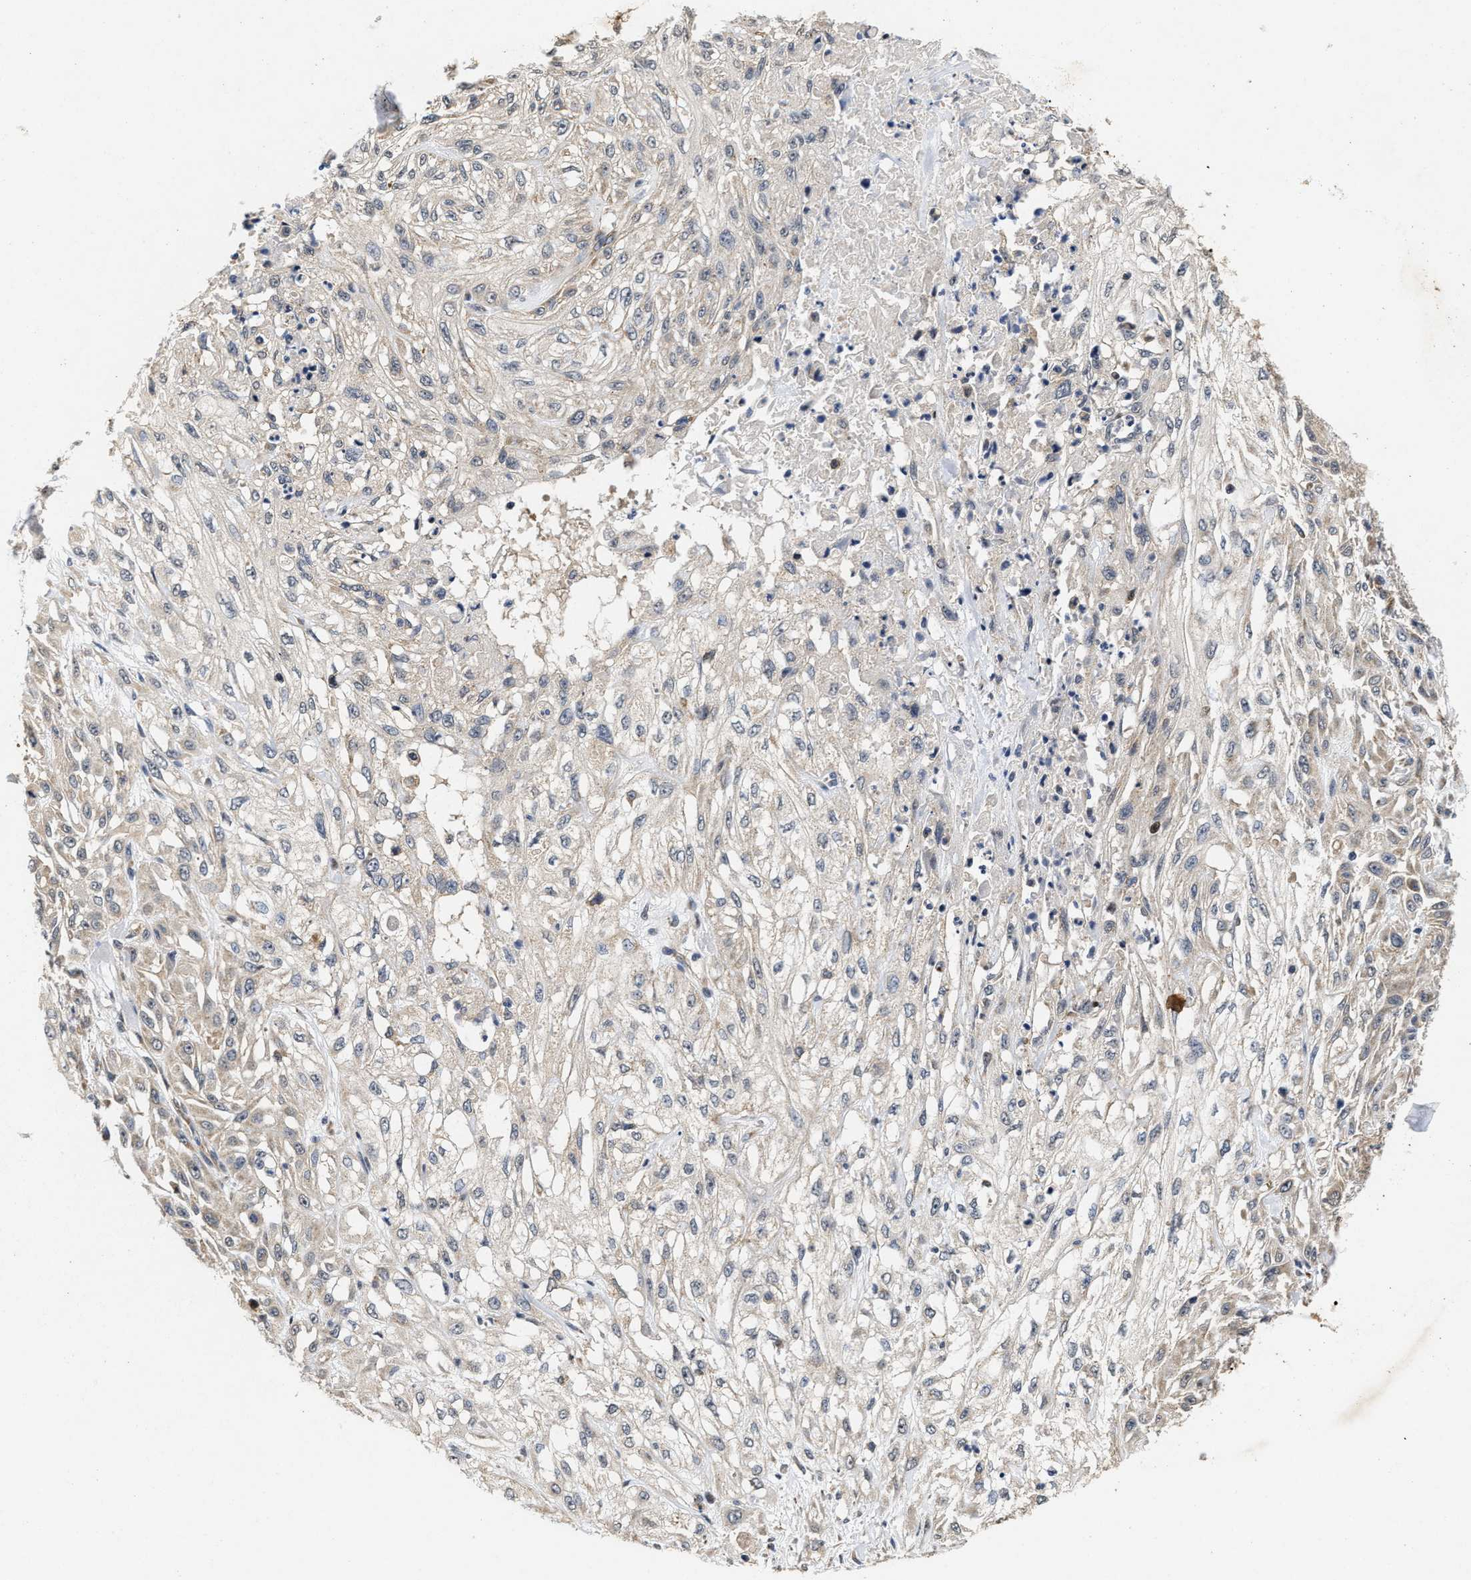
{"staining": {"intensity": "weak", "quantity": "25%-75%", "location": "cytoplasmic/membranous"}, "tissue": "skin cancer", "cell_type": "Tumor cells", "image_type": "cancer", "snomed": [{"axis": "morphology", "description": "Squamous cell carcinoma, NOS"}, {"axis": "morphology", "description": "Squamous cell carcinoma, metastatic, NOS"}, {"axis": "topography", "description": "Skin"}, {"axis": "topography", "description": "Lymph node"}], "caption": "Human skin cancer (squamous cell carcinoma) stained with a protein marker reveals weak staining in tumor cells.", "gene": "SCYL2", "patient": {"sex": "male", "age": 75}}